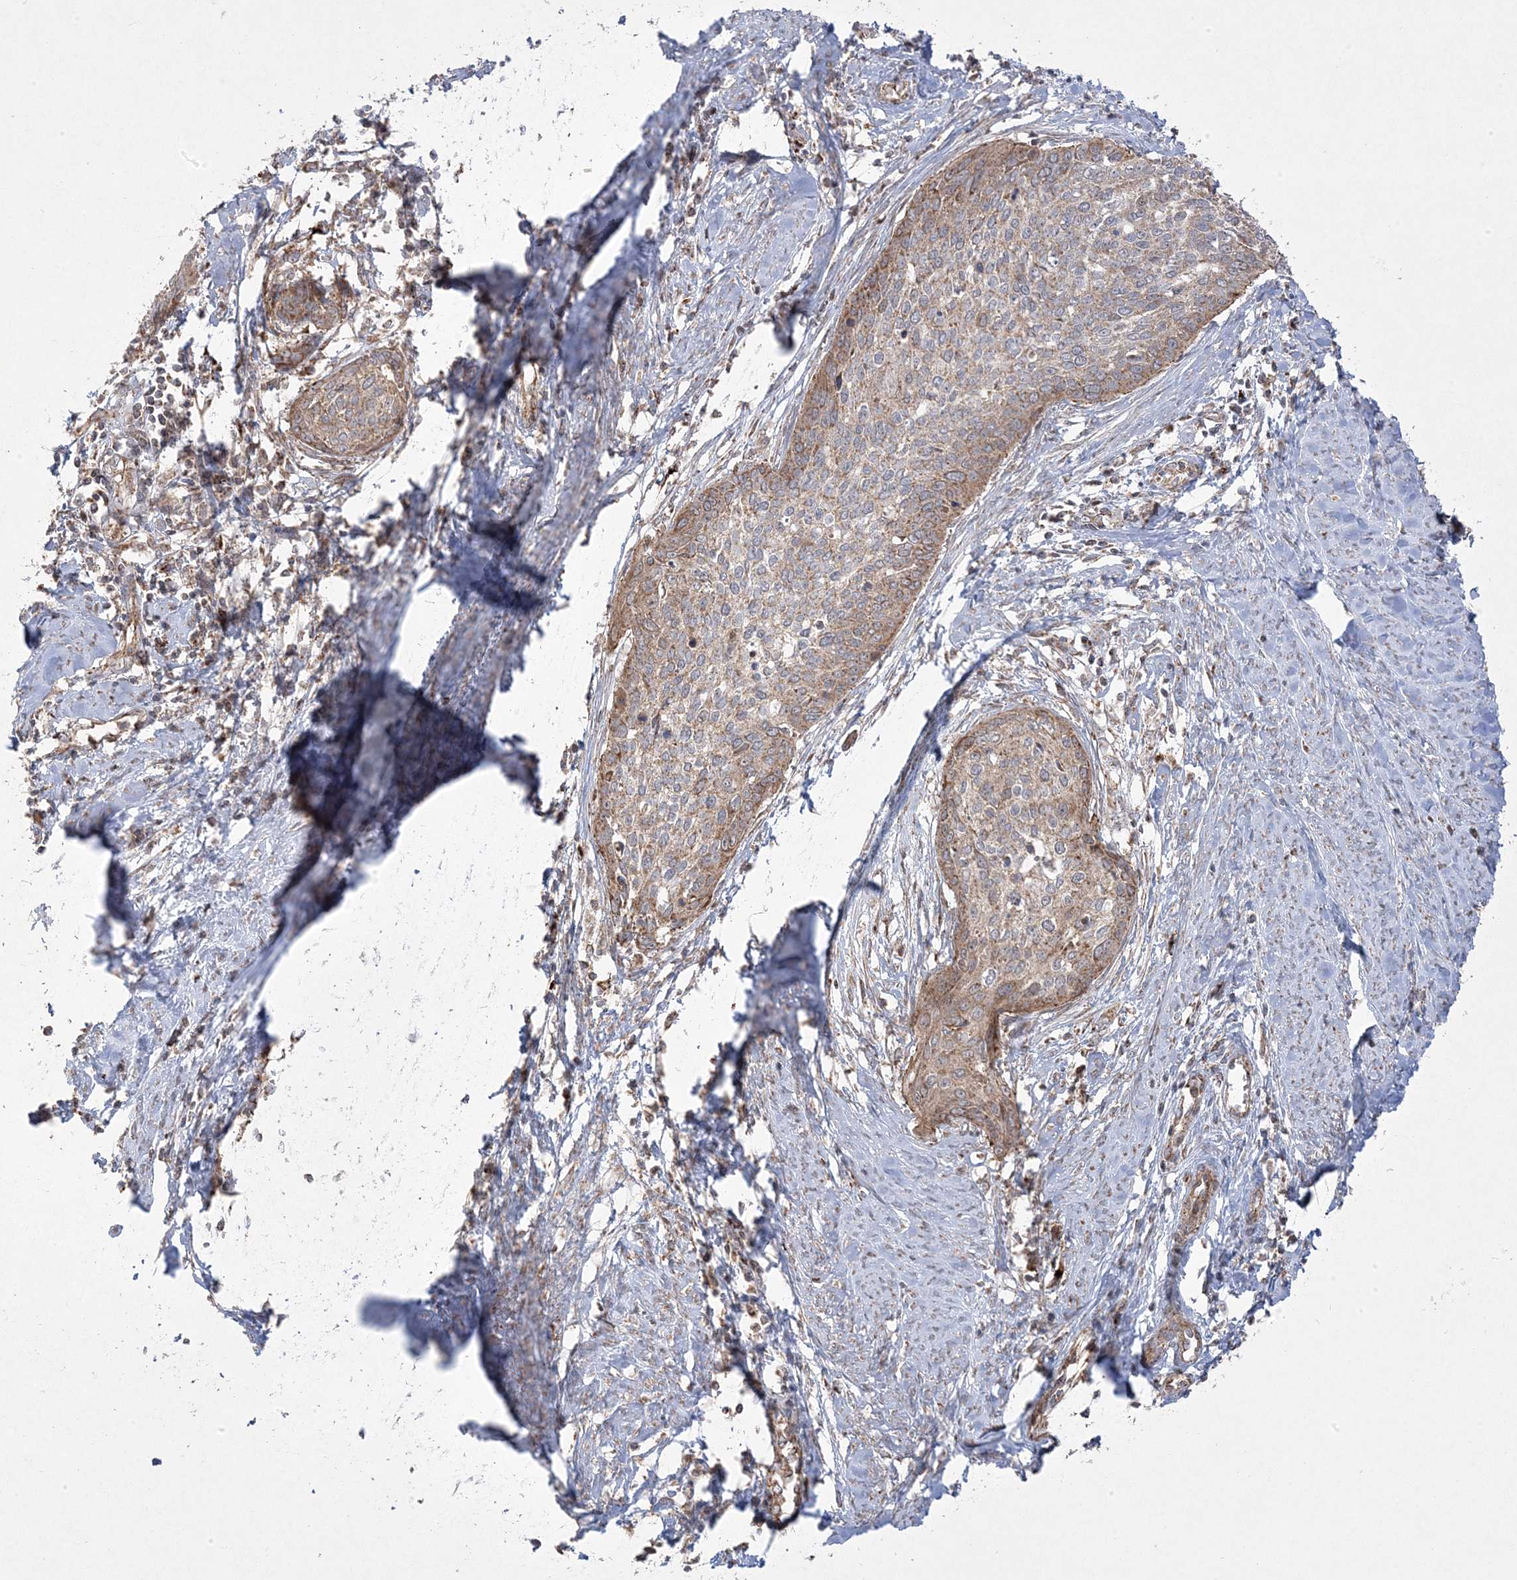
{"staining": {"intensity": "moderate", "quantity": "25%-75%", "location": "cytoplasmic/membranous"}, "tissue": "cervical cancer", "cell_type": "Tumor cells", "image_type": "cancer", "snomed": [{"axis": "morphology", "description": "Squamous cell carcinoma, NOS"}, {"axis": "topography", "description": "Cervix"}], "caption": "Cervical squamous cell carcinoma tissue exhibits moderate cytoplasmic/membranous staining in about 25%-75% of tumor cells, visualized by immunohistochemistry.", "gene": "CLUAP1", "patient": {"sex": "female", "age": 37}}